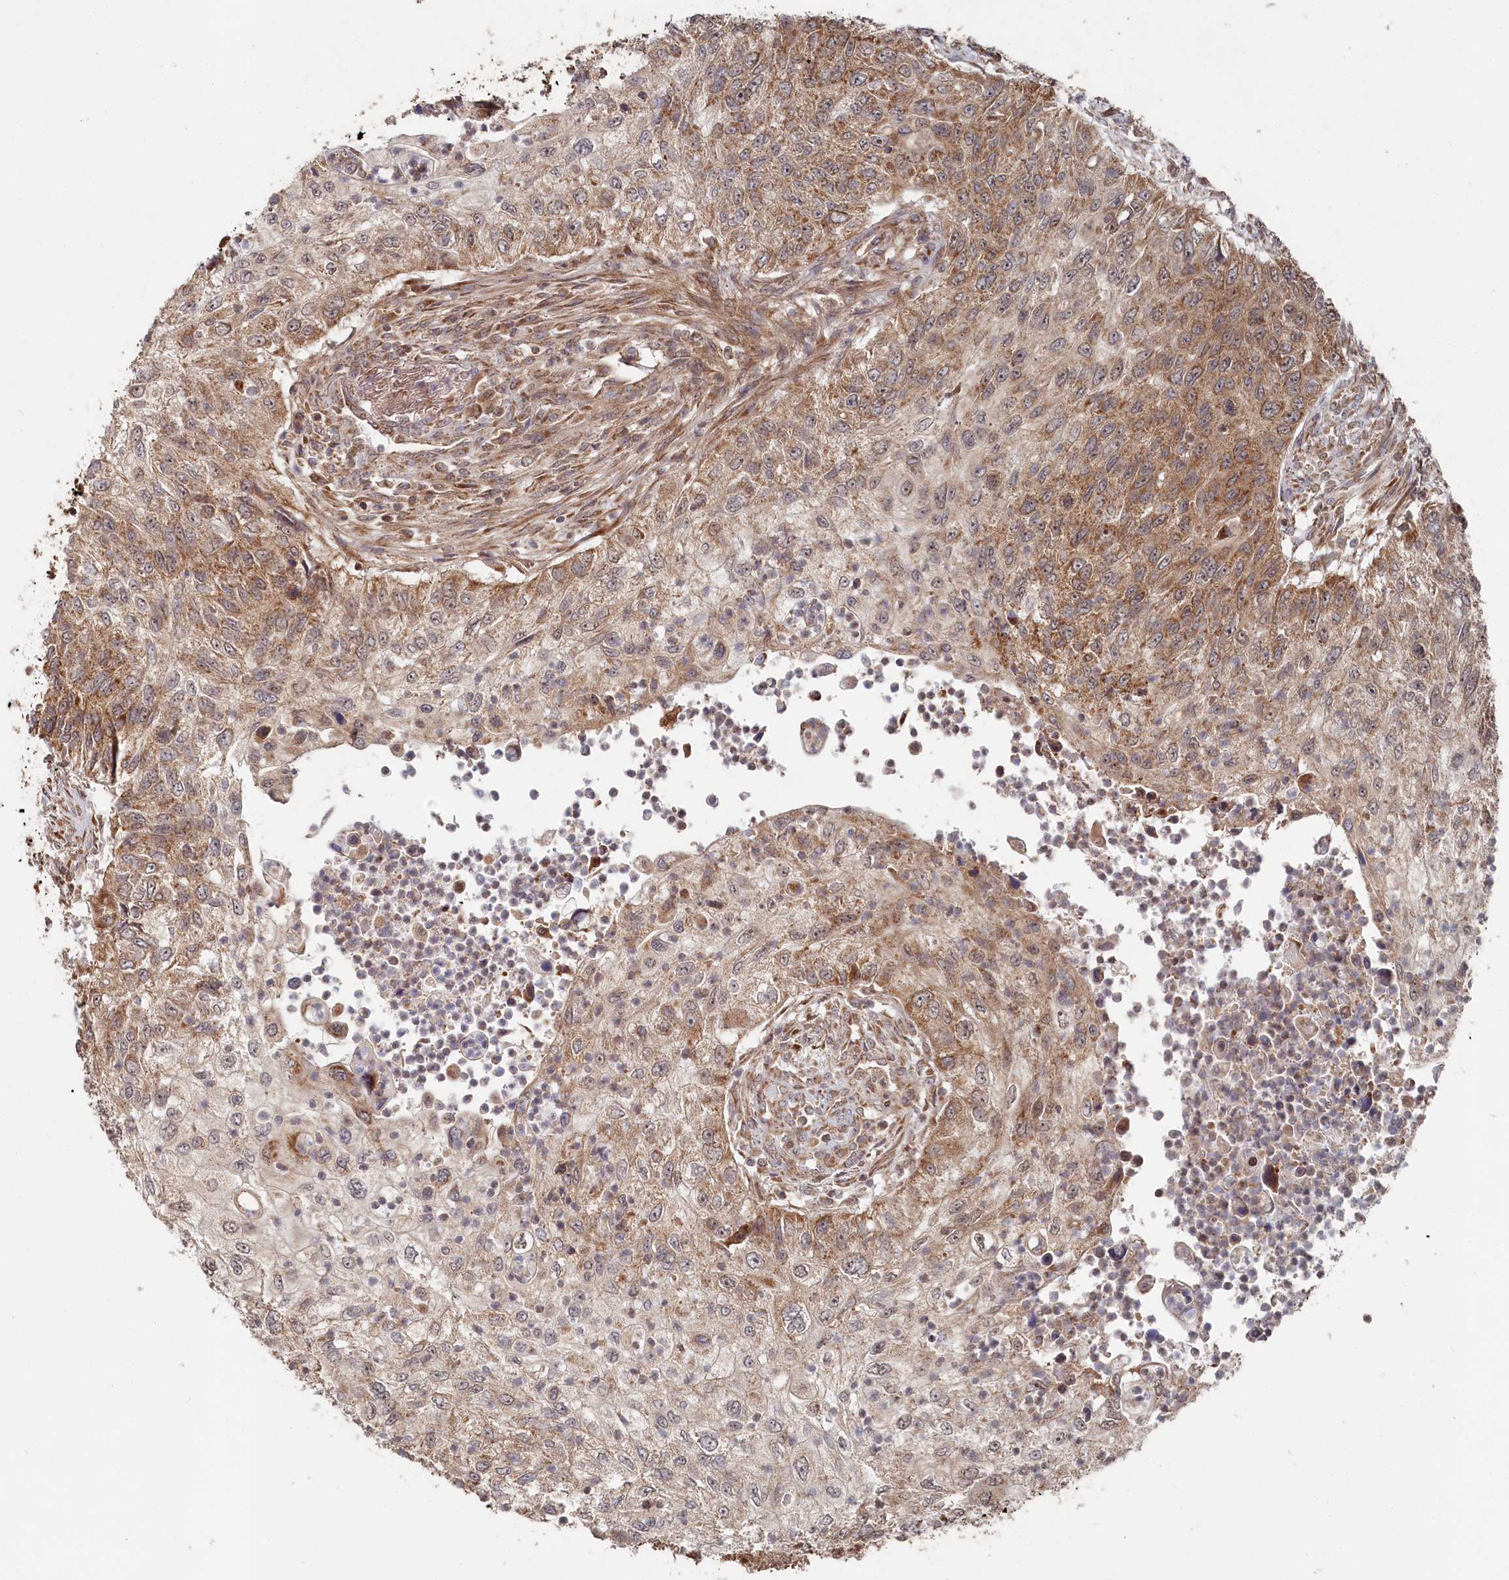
{"staining": {"intensity": "moderate", "quantity": ">75%", "location": "cytoplasmic/membranous"}, "tissue": "urothelial cancer", "cell_type": "Tumor cells", "image_type": "cancer", "snomed": [{"axis": "morphology", "description": "Urothelial carcinoma, High grade"}, {"axis": "topography", "description": "Urinary bladder"}], "caption": "IHC photomicrograph of human high-grade urothelial carcinoma stained for a protein (brown), which exhibits medium levels of moderate cytoplasmic/membranous staining in about >75% of tumor cells.", "gene": "WAPL", "patient": {"sex": "female", "age": 60}}